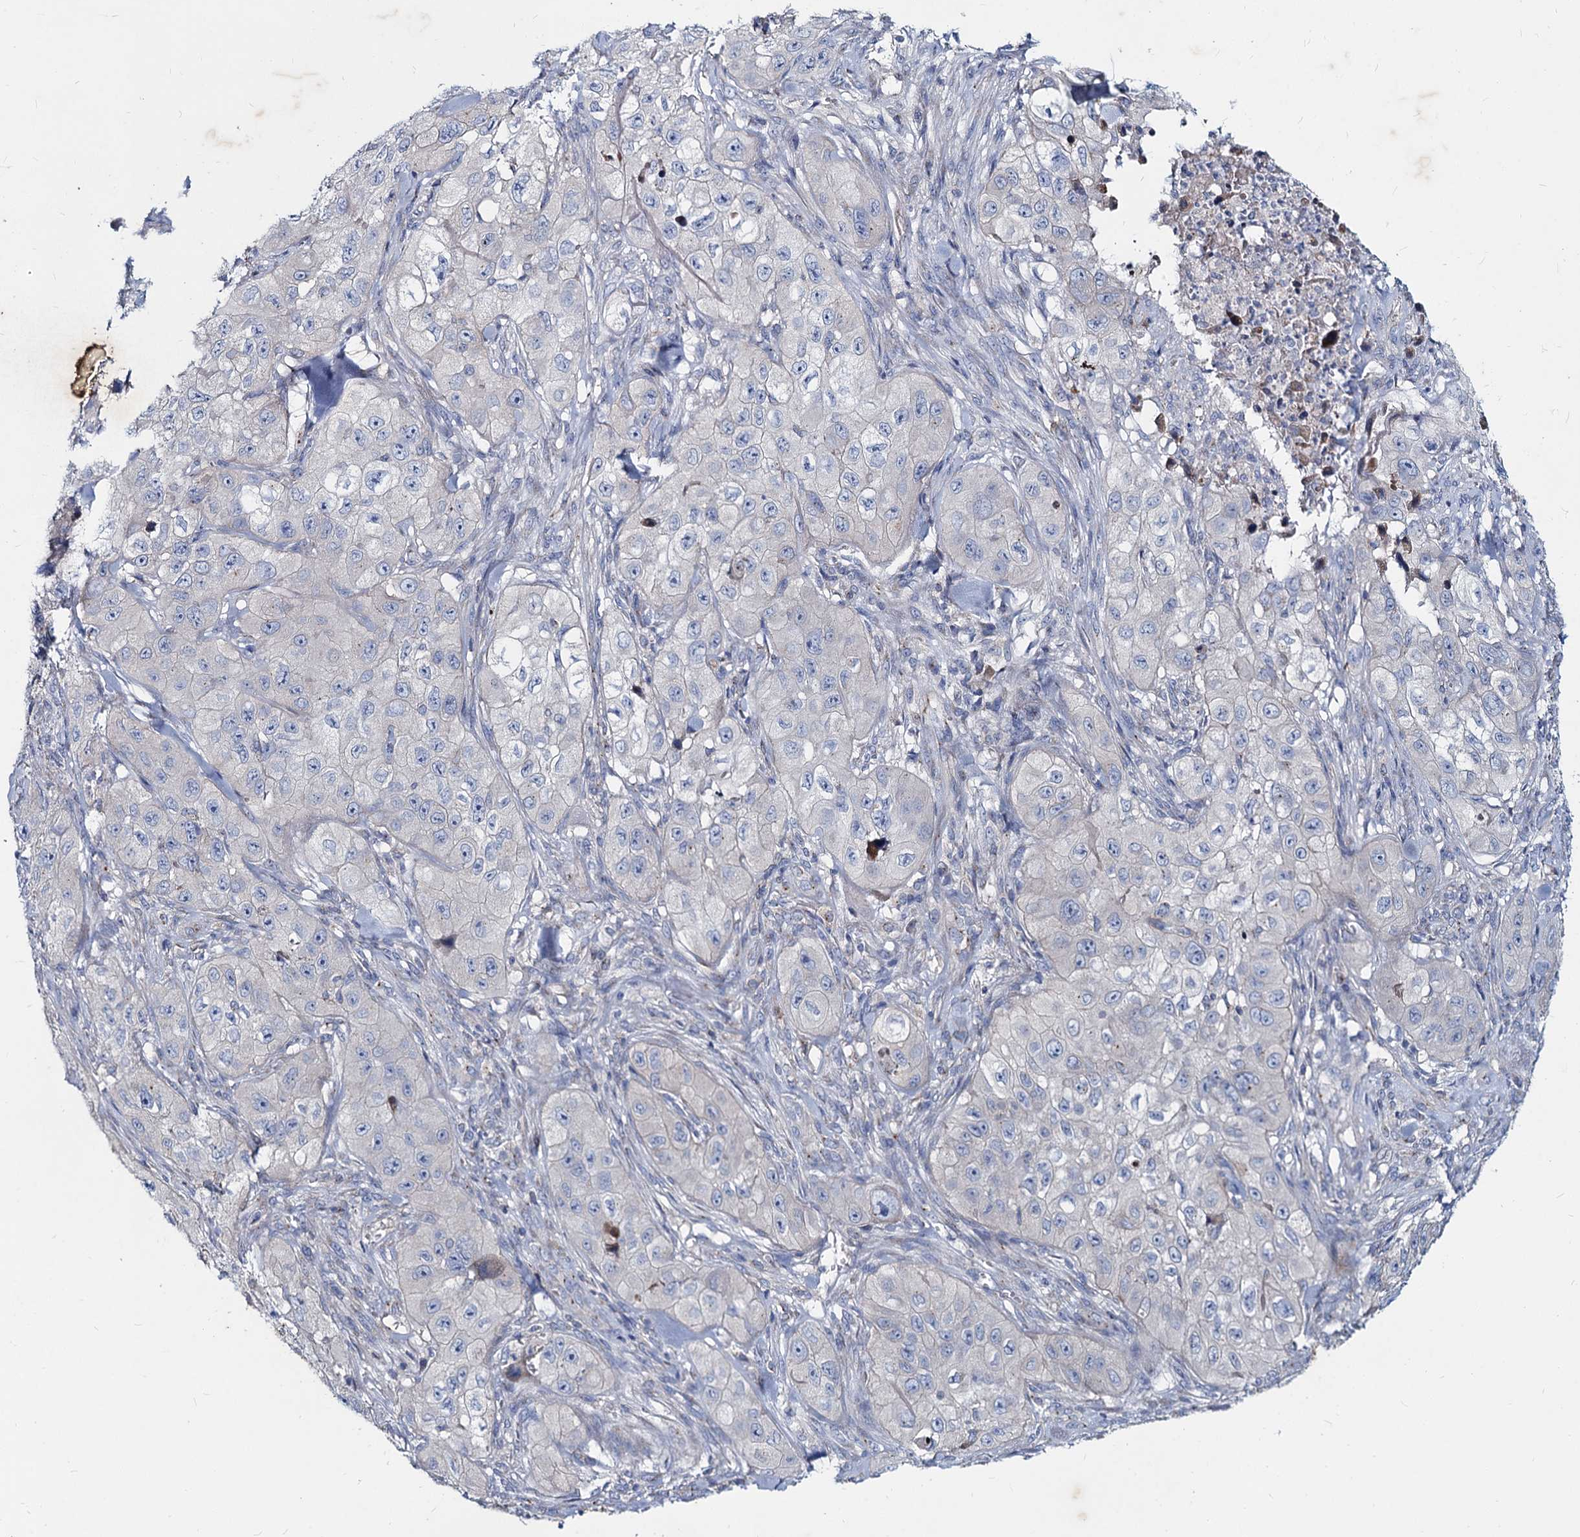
{"staining": {"intensity": "negative", "quantity": "none", "location": "none"}, "tissue": "skin cancer", "cell_type": "Tumor cells", "image_type": "cancer", "snomed": [{"axis": "morphology", "description": "Squamous cell carcinoma, NOS"}, {"axis": "topography", "description": "Skin"}, {"axis": "topography", "description": "Subcutis"}], "caption": "Human skin cancer (squamous cell carcinoma) stained for a protein using immunohistochemistry displays no expression in tumor cells.", "gene": "AGBL4", "patient": {"sex": "male", "age": 73}}